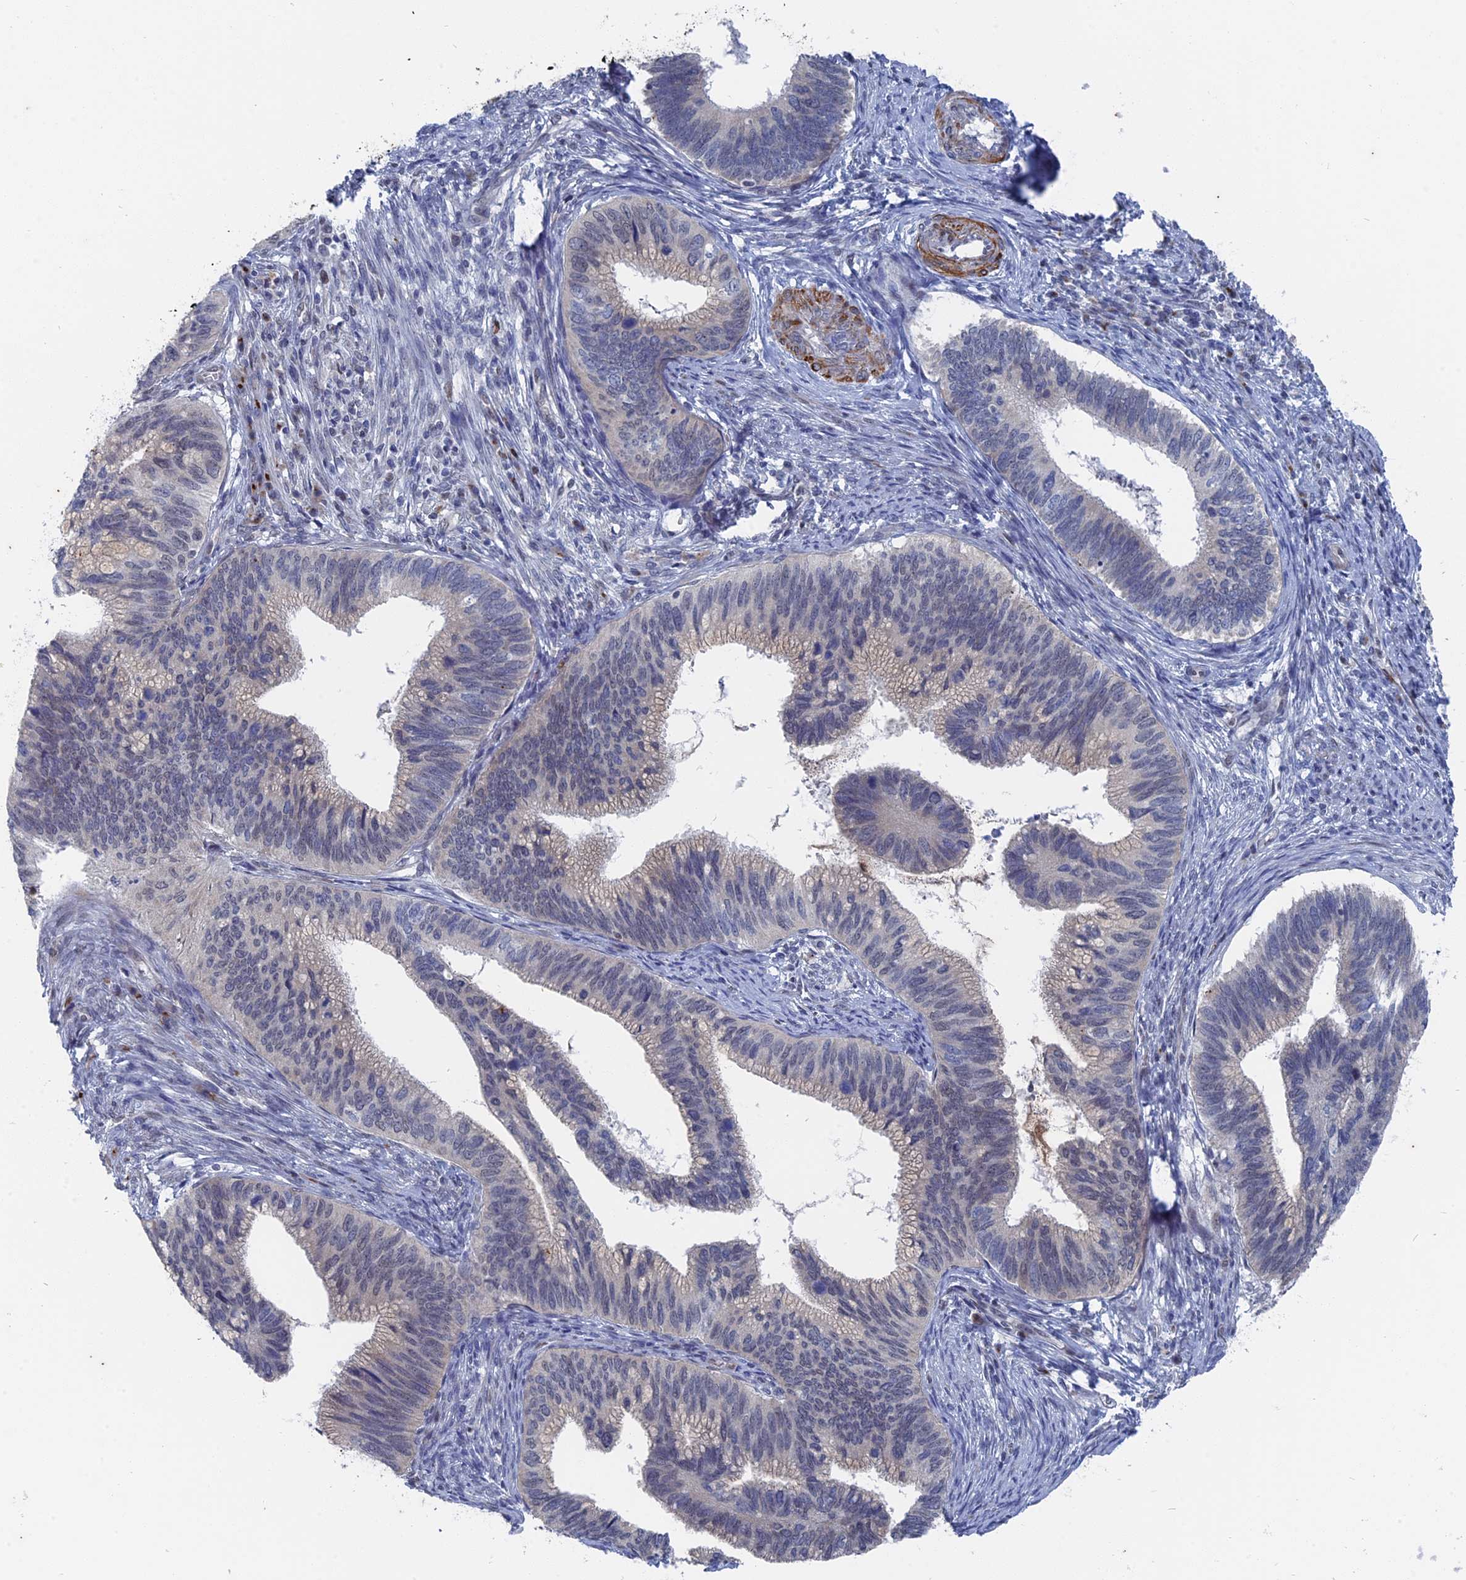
{"staining": {"intensity": "negative", "quantity": "none", "location": "none"}, "tissue": "cervical cancer", "cell_type": "Tumor cells", "image_type": "cancer", "snomed": [{"axis": "morphology", "description": "Adenocarcinoma, NOS"}, {"axis": "topography", "description": "Cervix"}], "caption": "Immunohistochemistry of cervical cancer reveals no staining in tumor cells.", "gene": "MTRF1", "patient": {"sex": "female", "age": 42}}